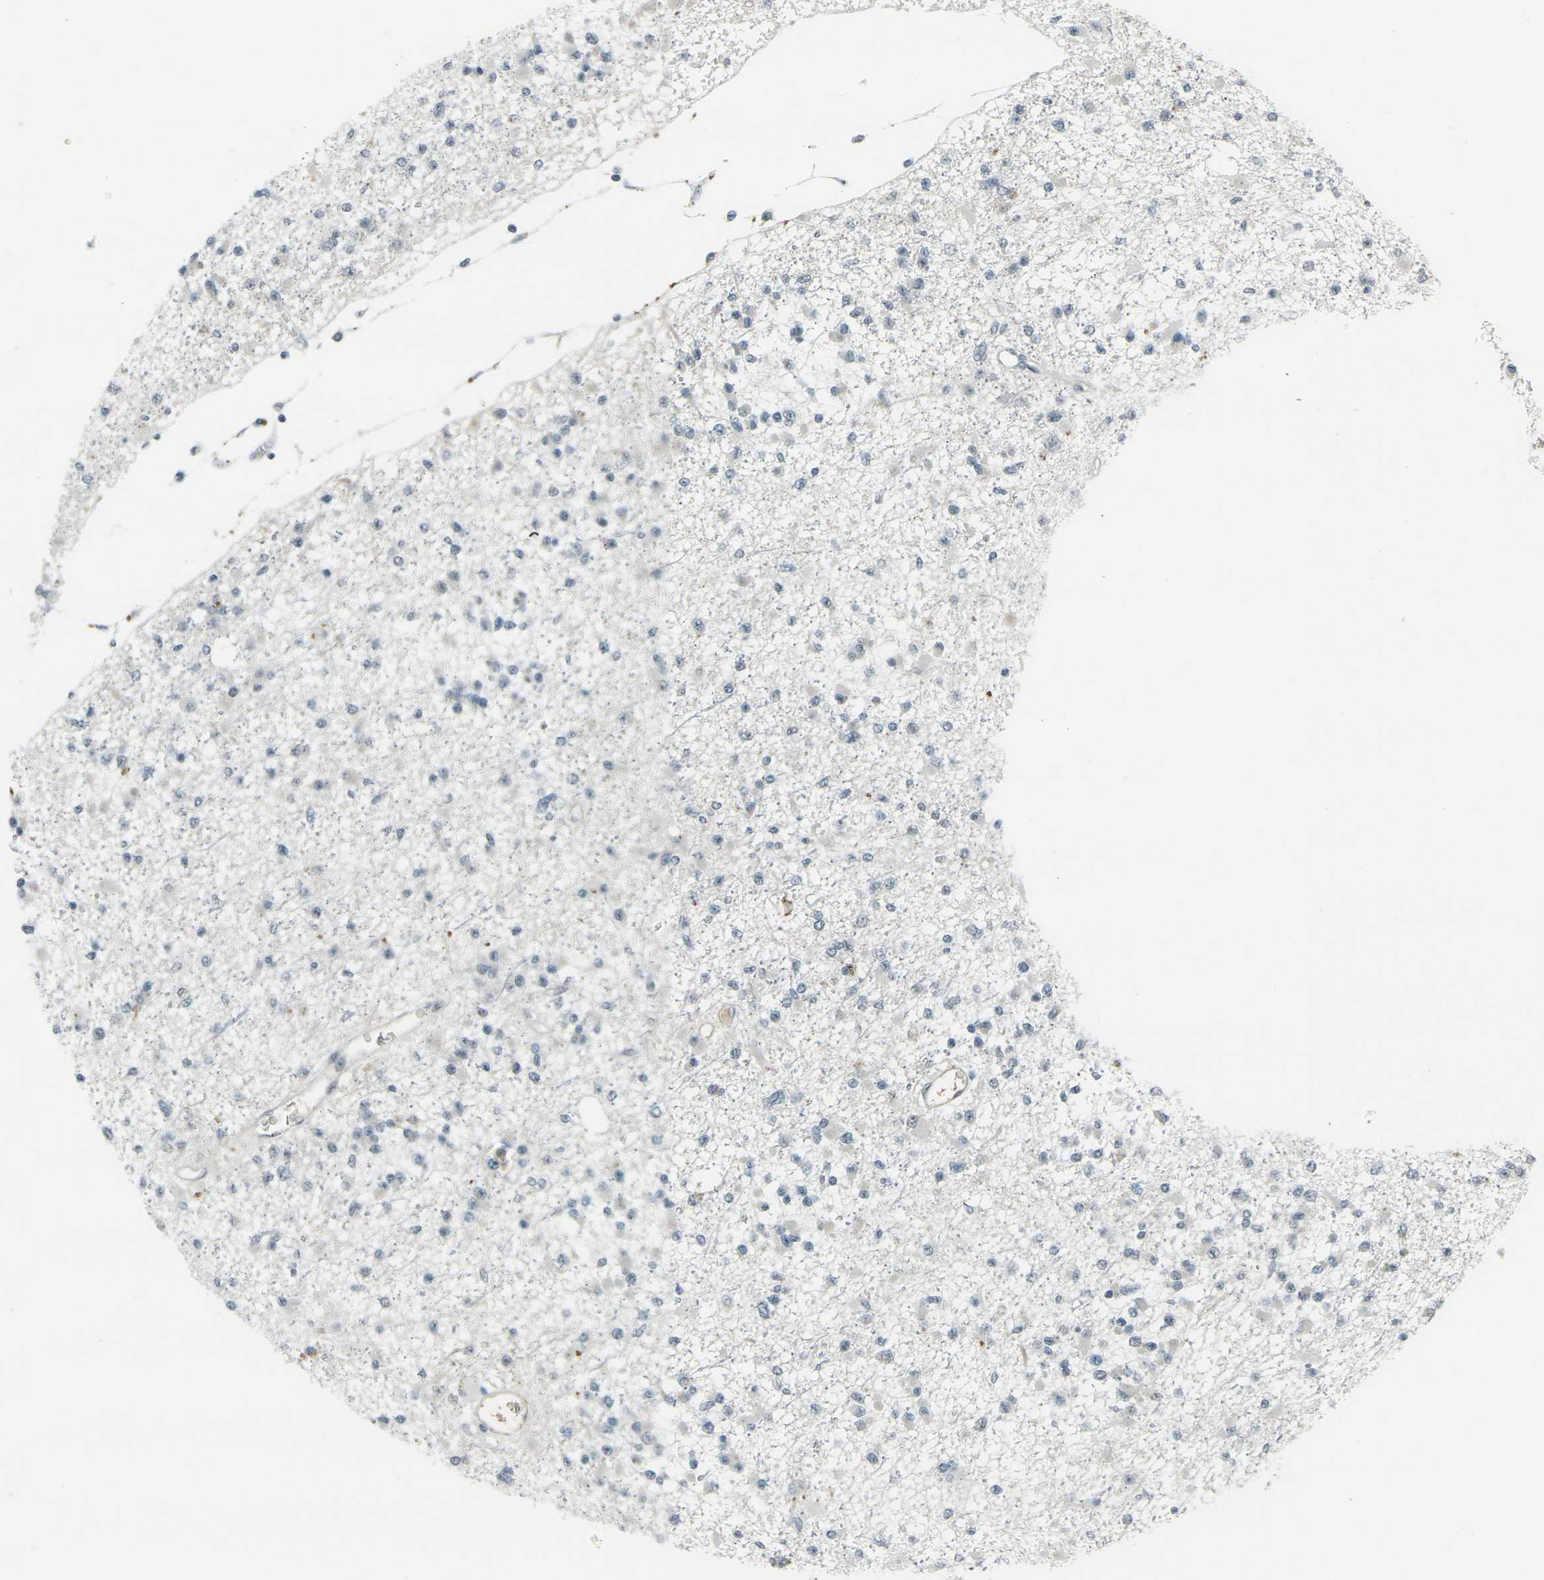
{"staining": {"intensity": "negative", "quantity": "none", "location": "none"}, "tissue": "glioma", "cell_type": "Tumor cells", "image_type": "cancer", "snomed": [{"axis": "morphology", "description": "Glioma, malignant, Low grade"}, {"axis": "topography", "description": "Brain"}], "caption": "An immunohistochemistry (IHC) photomicrograph of glioma is shown. There is no staining in tumor cells of glioma.", "gene": "GPR19", "patient": {"sex": "female", "age": 22}}